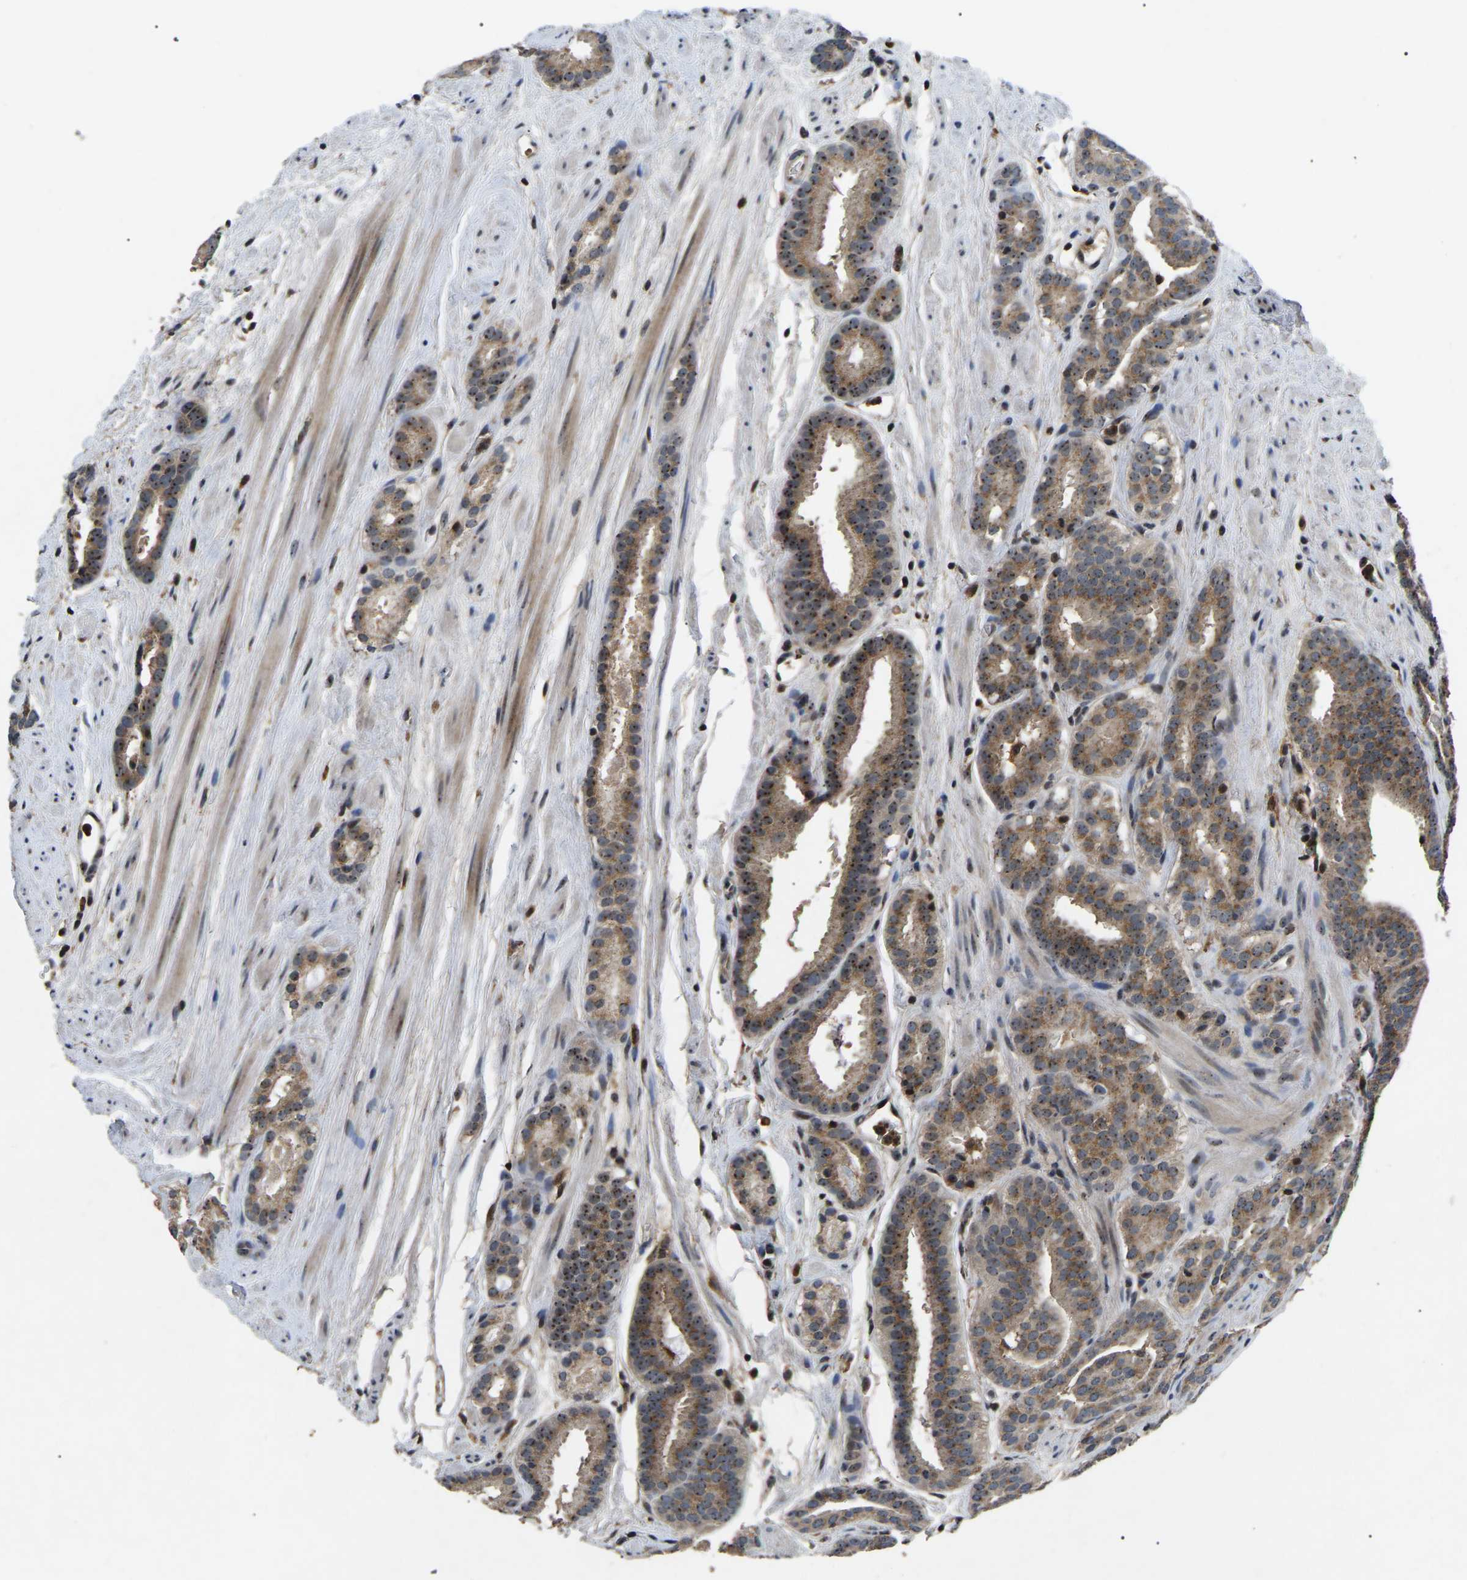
{"staining": {"intensity": "moderate", "quantity": ">75%", "location": "cytoplasmic/membranous,nuclear"}, "tissue": "prostate cancer", "cell_type": "Tumor cells", "image_type": "cancer", "snomed": [{"axis": "morphology", "description": "Adenocarcinoma, Low grade"}, {"axis": "topography", "description": "Prostate"}], "caption": "A histopathology image of human prostate cancer (low-grade adenocarcinoma) stained for a protein demonstrates moderate cytoplasmic/membranous and nuclear brown staining in tumor cells. Using DAB (brown) and hematoxylin (blue) stains, captured at high magnification using brightfield microscopy.", "gene": "RBM28", "patient": {"sex": "male", "age": 69}}